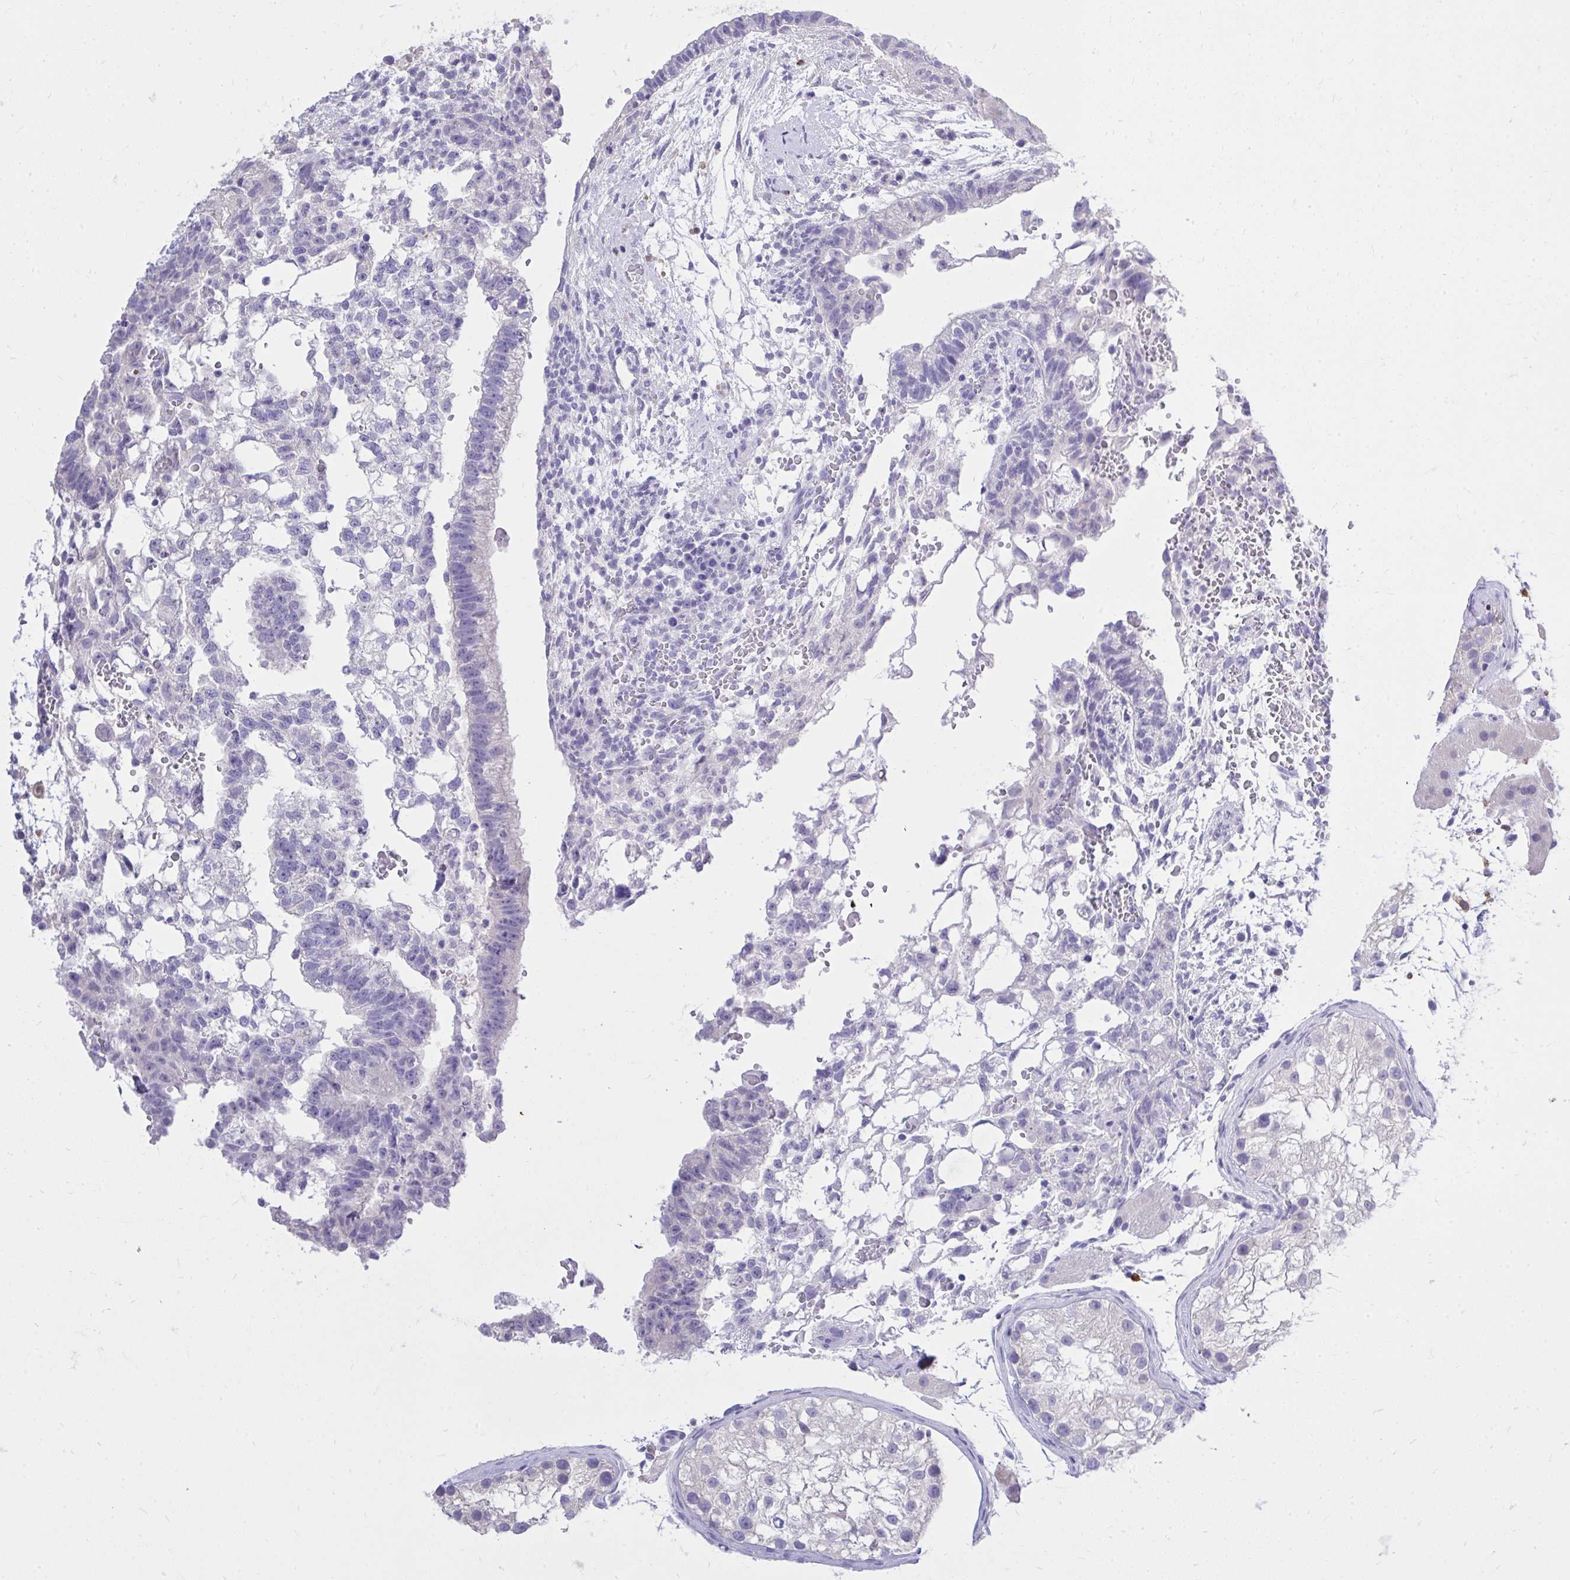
{"staining": {"intensity": "negative", "quantity": "none", "location": "none"}, "tissue": "testis cancer", "cell_type": "Tumor cells", "image_type": "cancer", "snomed": [{"axis": "morphology", "description": "Normal tissue, NOS"}, {"axis": "morphology", "description": "Carcinoma, Embryonal, NOS"}, {"axis": "topography", "description": "Testis"}], "caption": "High power microscopy image of an immunohistochemistry (IHC) image of testis cancer, revealing no significant staining in tumor cells.", "gene": "PSD", "patient": {"sex": "male", "age": 32}}